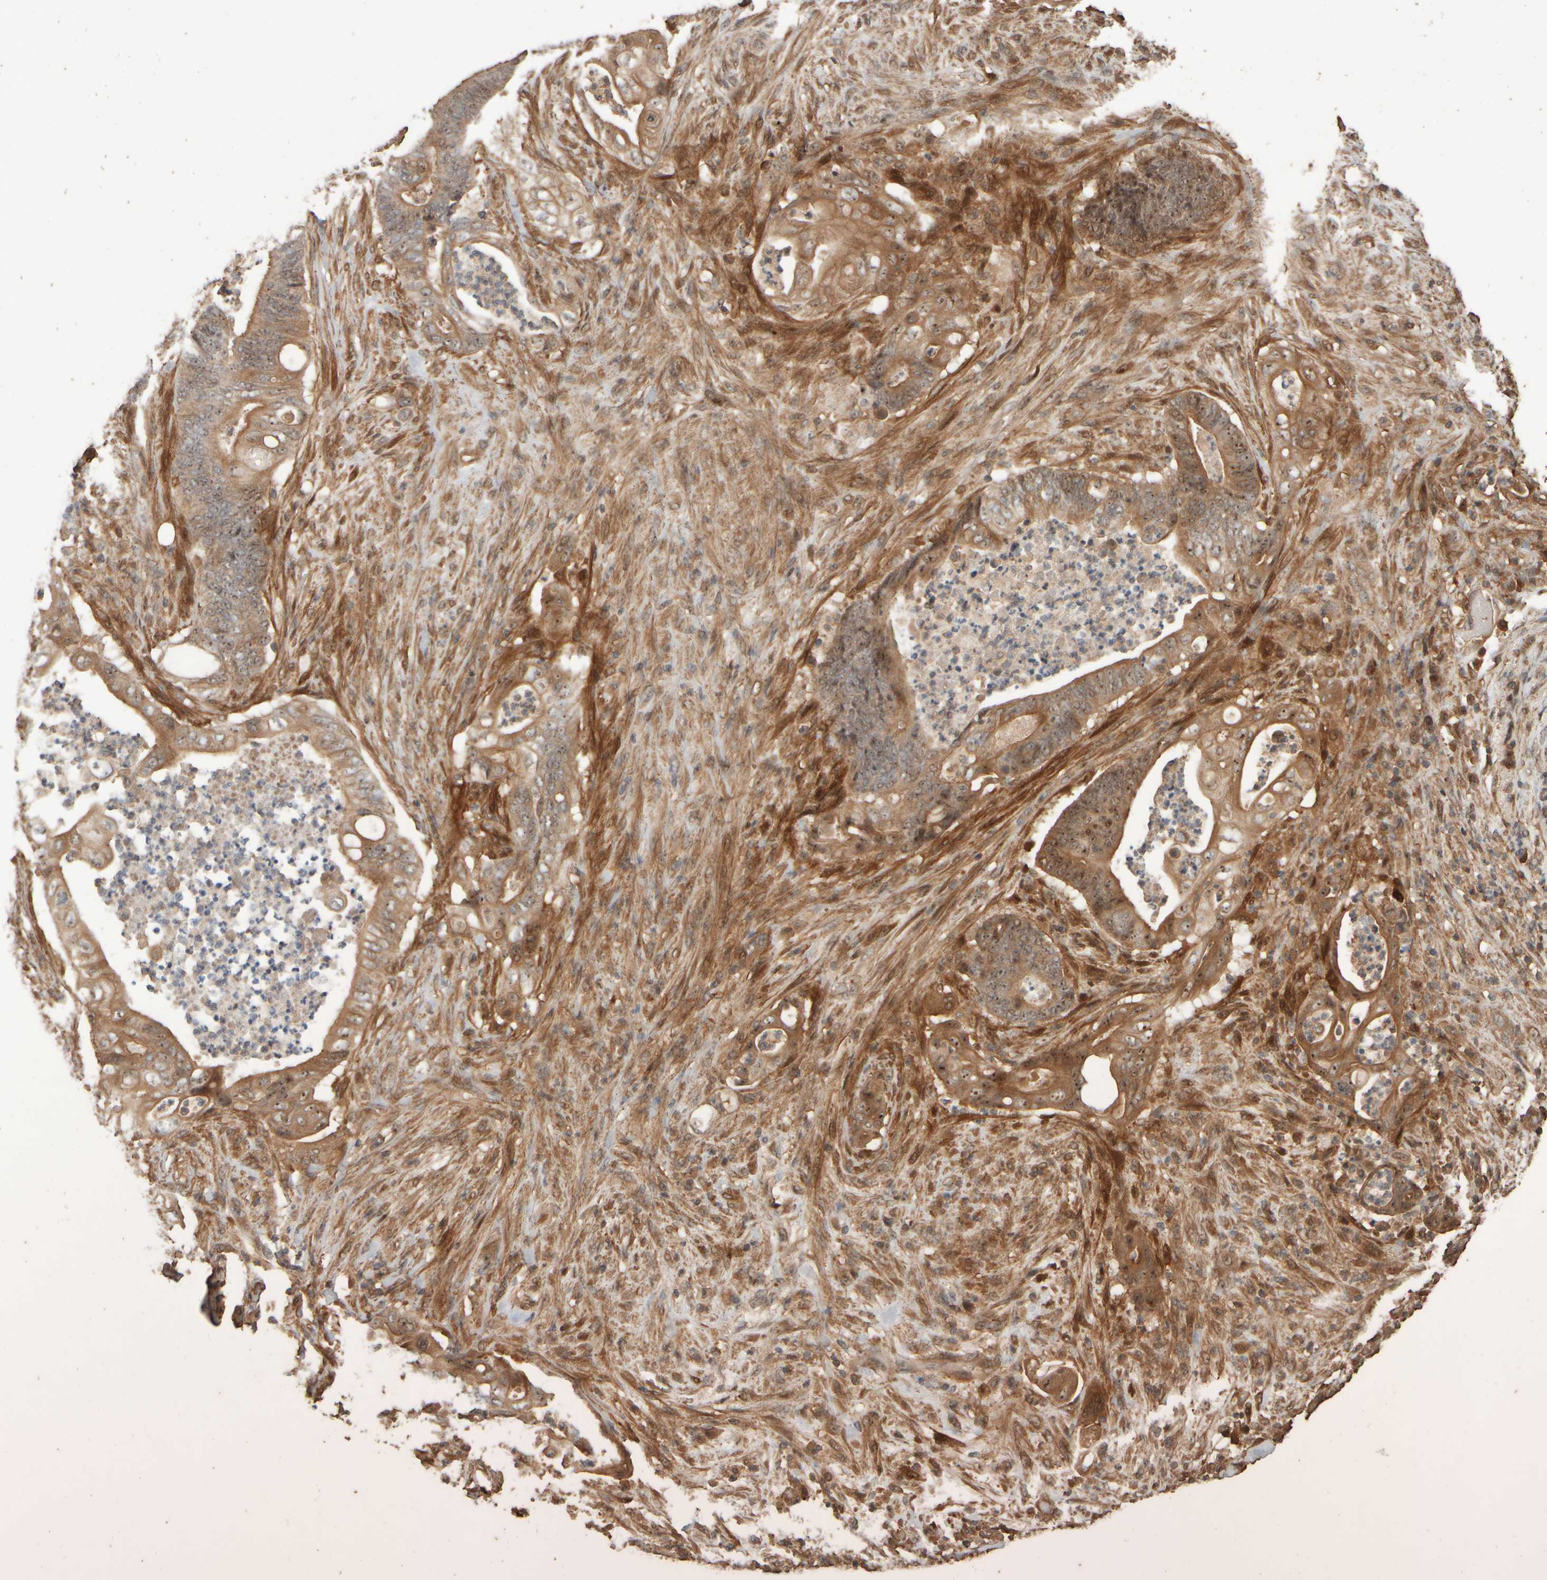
{"staining": {"intensity": "moderate", "quantity": ">75%", "location": "cytoplasmic/membranous,nuclear"}, "tissue": "stomach cancer", "cell_type": "Tumor cells", "image_type": "cancer", "snomed": [{"axis": "morphology", "description": "Adenocarcinoma, NOS"}, {"axis": "topography", "description": "Stomach"}], "caption": "Human stomach cancer (adenocarcinoma) stained with a brown dye shows moderate cytoplasmic/membranous and nuclear positive positivity in approximately >75% of tumor cells.", "gene": "SPHK1", "patient": {"sex": "female", "age": 73}}